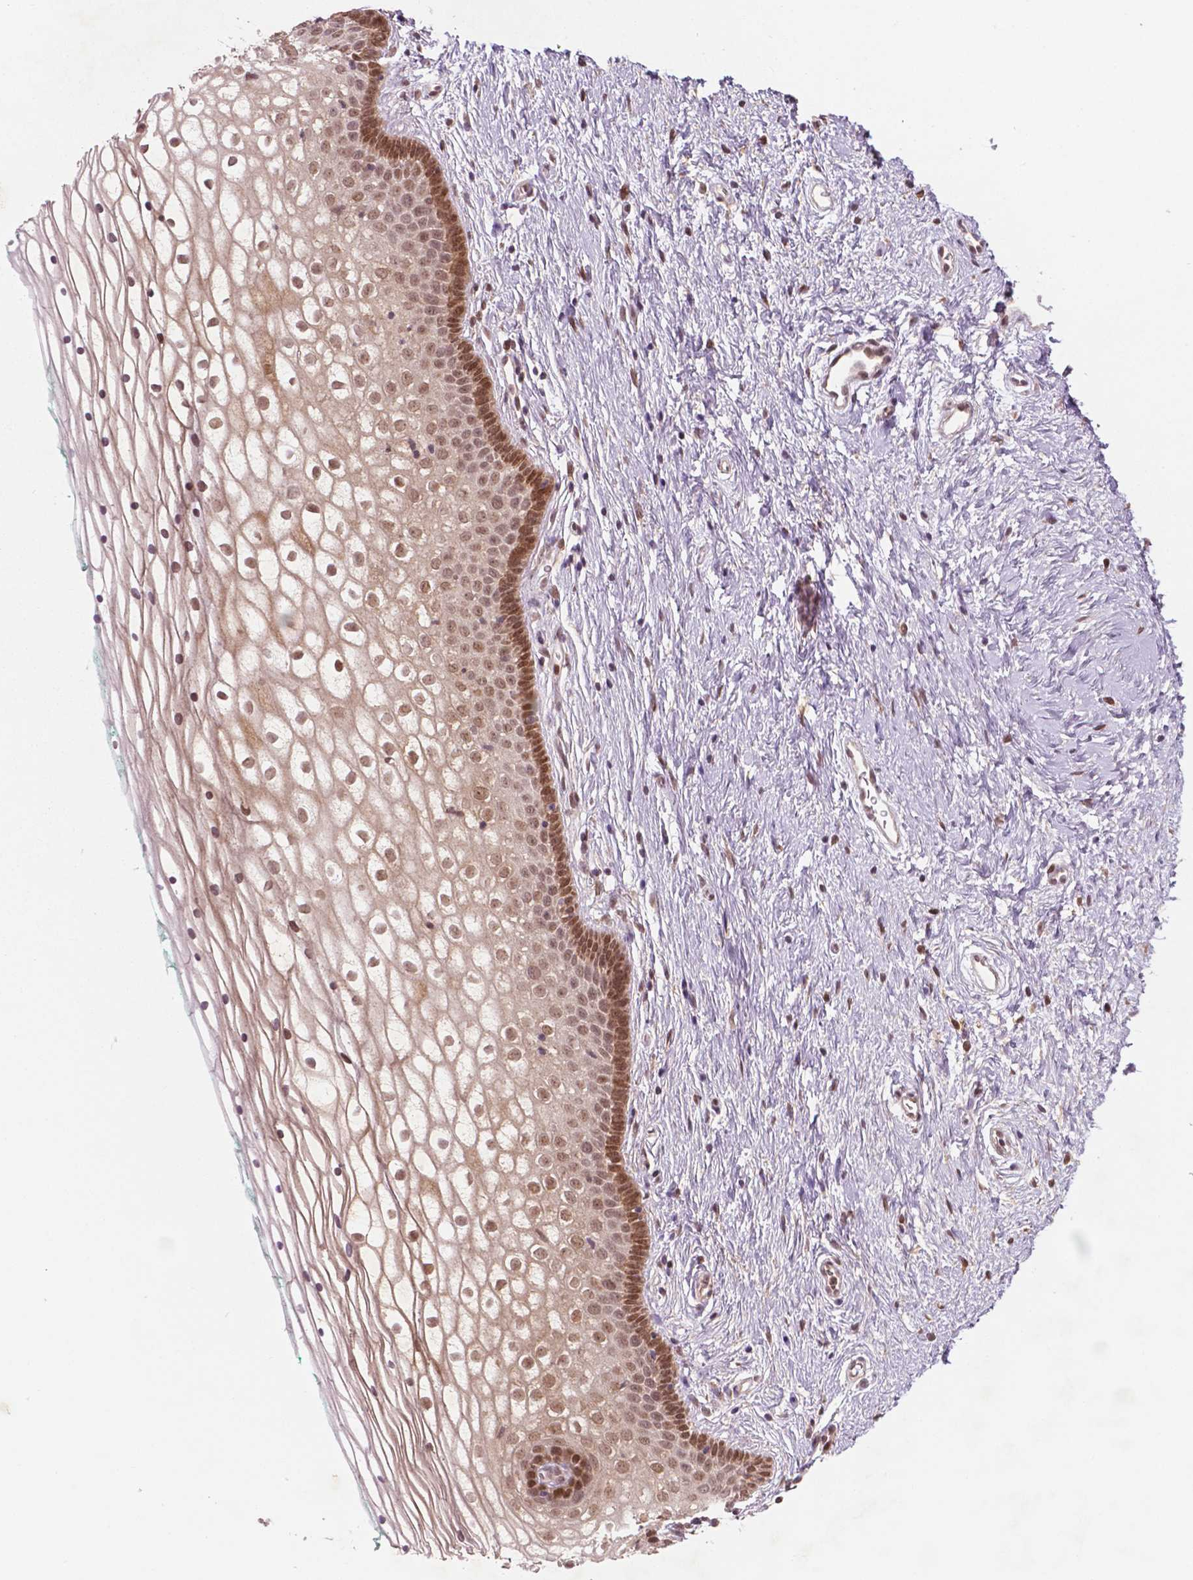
{"staining": {"intensity": "moderate", "quantity": ">75%", "location": "nuclear"}, "tissue": "vagina", "cell_type": "Squamous epithelial cells", "image_type": "normal", "snomed": [{"axis": "morphology", "description": "Normal tissue, NOS"}, {"axis": "topography", "description": "Vagina"}], "caption": "Immunohistochemical staining of normal human vagina displays medium levels of moderate nuclear staining in about >75% of squamous epithelial cells.", "gene": "NFAT5", "patient": {"sex": "female", "age": 36}}